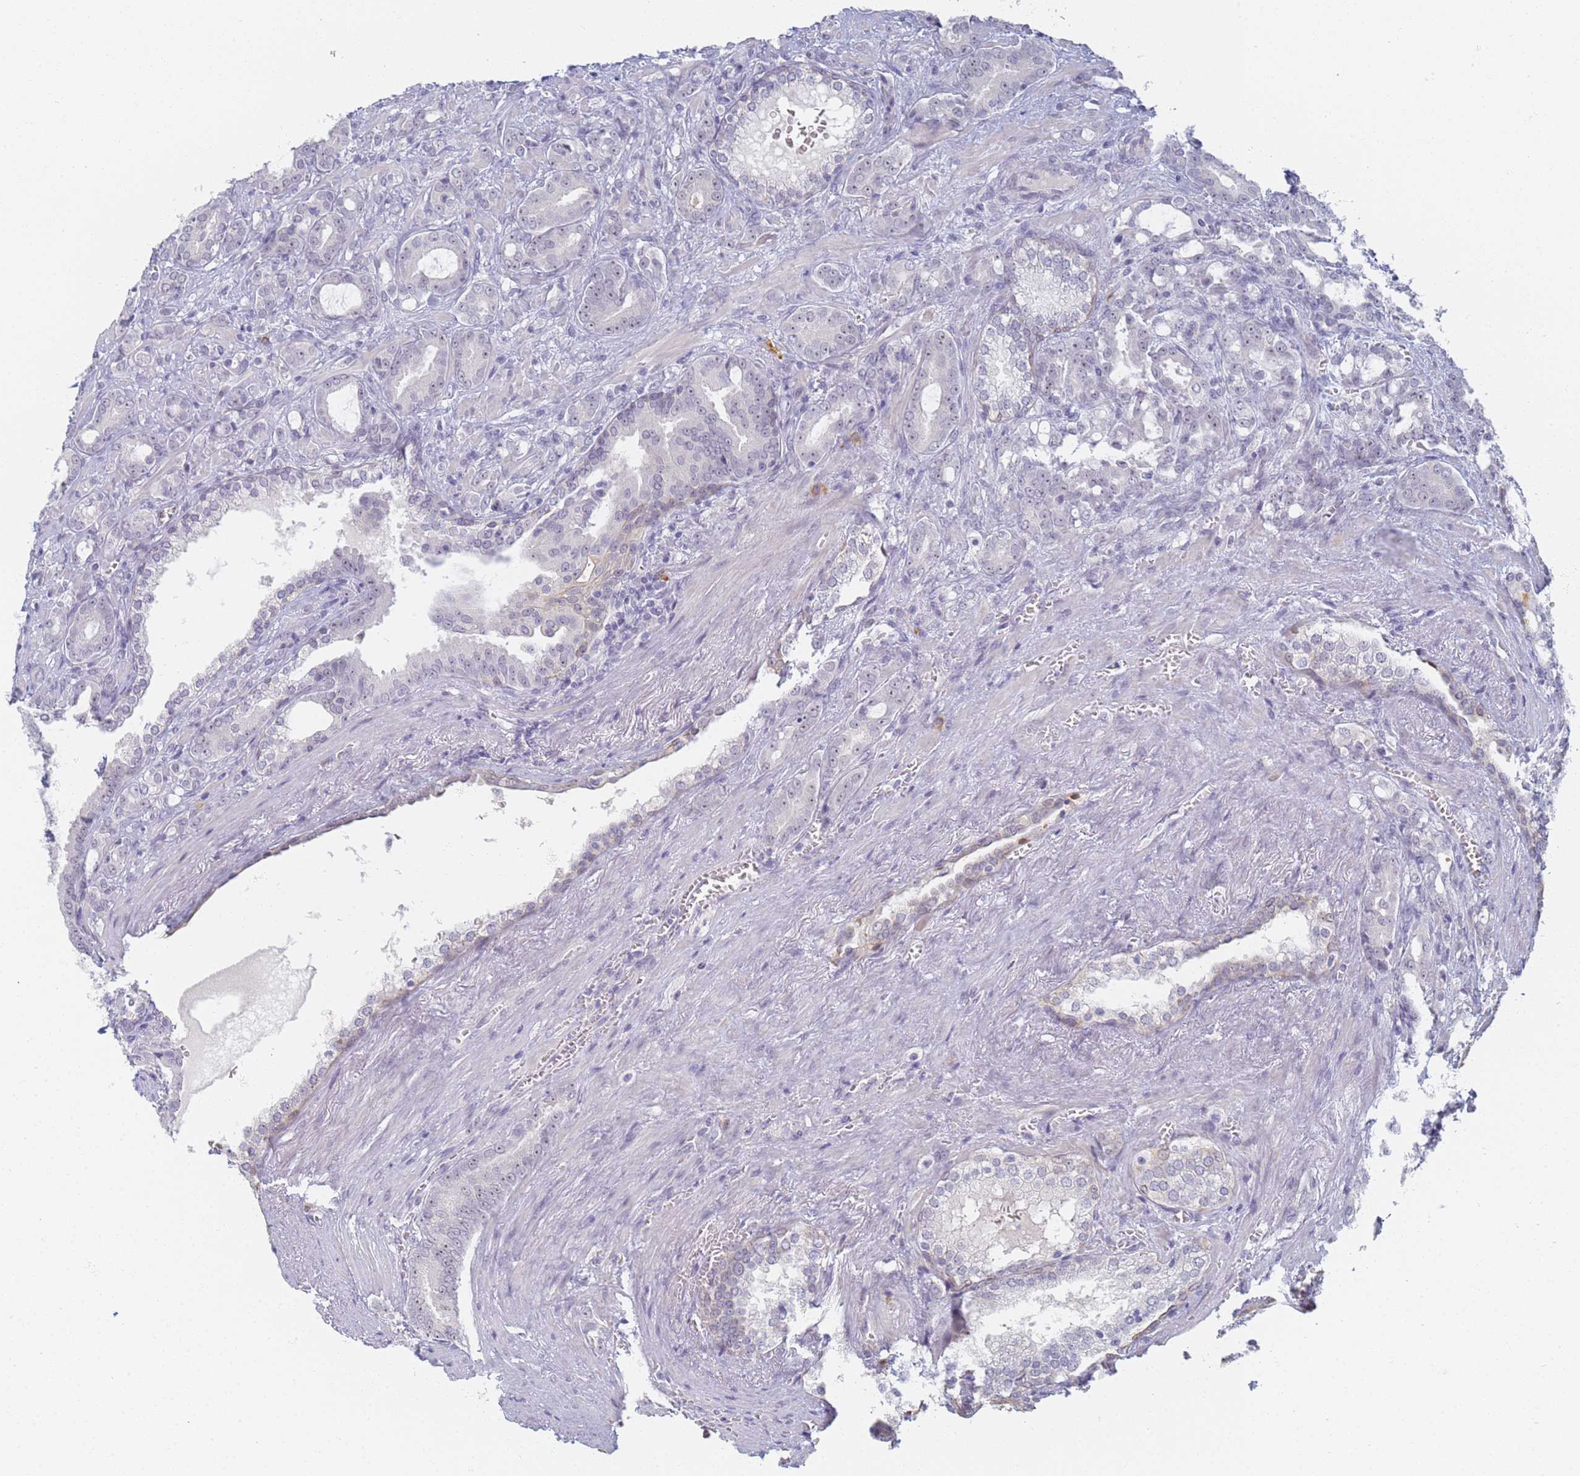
{"staining": {"intensity": "weak", "quantity": "<25%", "location": "nuclear"}, "tissue": "prostate cancer", "cell_type": "Tumor cells", "image_type": "cancer", "snomed": [{"axis": "morphology", "description": "Adenocarcinoma, High grade"}, {"axis": "topography", "description": "Prostate"}], "caption": "This histopathology image is of prostate high-grade adenocarcinoma stained with IHC to label a protein in brown with the nuclei are counter-stained blue. There is no positivity in tumor cells.", "gene": "SLC38A9", "patient": {"sex": "male", "age": 72}}